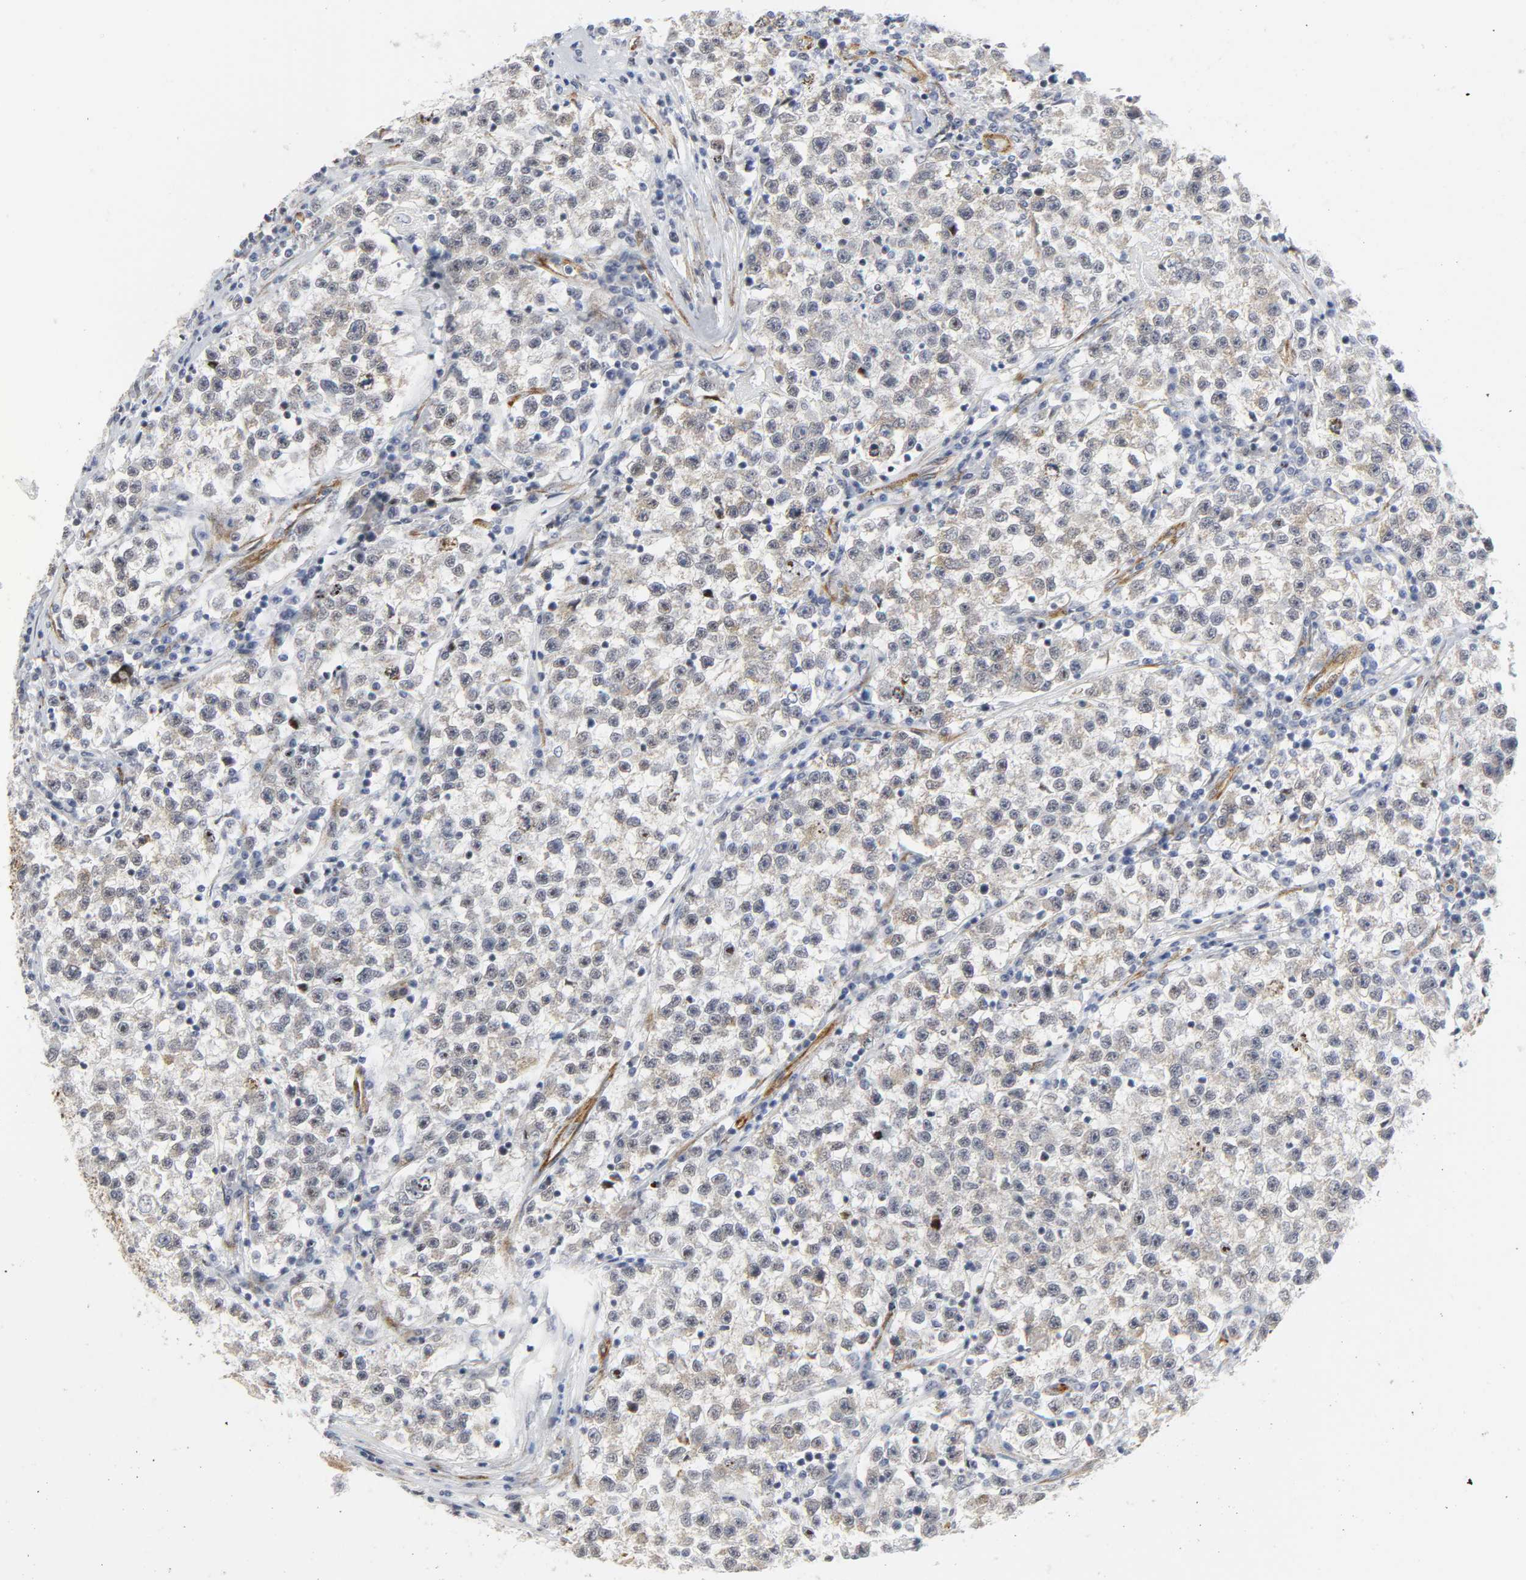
{"staining": {"intensity": "negative", "quantity": "none", "location": "none"}, "tissue": "testis cancer", "cell_type": "Tumor cells", "image_type": "cancer", "snomed": [{"axis": "morphology", "description": "Seminoma, NOS"}, {"axis": "topography", "description": "Testis"}], "caption": "This image is of testis cancer stained with immunohistochemistry to label a protein in brown with the nuclei are counter-stained blue. There is no staining in tumor cells. (Brightfield microscopy of DAB immunohistochemistry (IHC) at high magnification).", "gene": "DOCK1", "patient": {"sex": "male", "age": 22}}